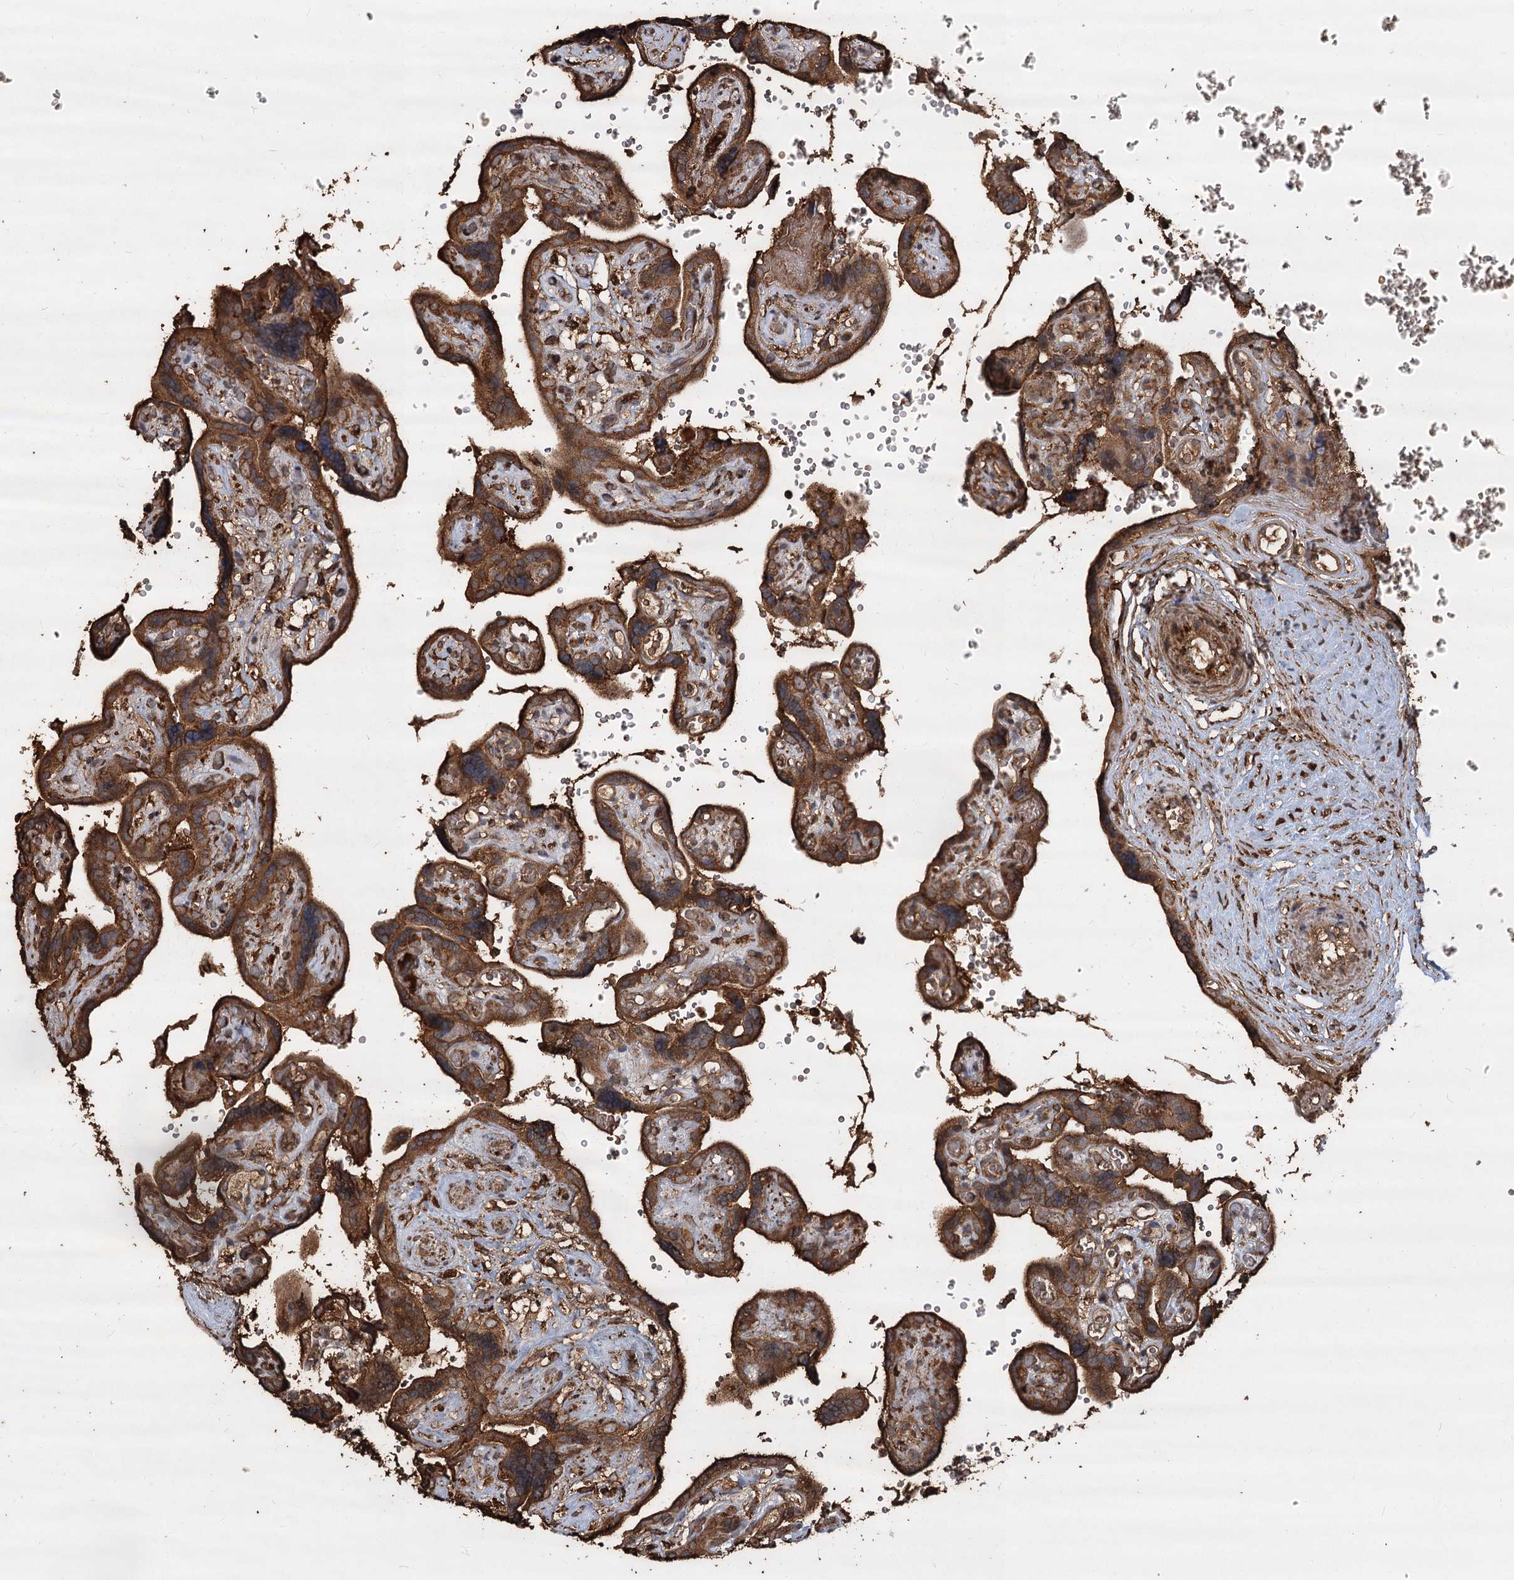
{"staining": {"intensity": "moderate", "quantity": ">75%", "location": "cytoplasmic/membranous"}, "tissue": "placenta", "cell_type": "Decidual cells", "image_type": "normal", "snomed": [{"axis": "morphology", "description": "Normal tissue, NOS"}, {"axis": "topography", "description": "Placenta"}], "caption": "IHC histopathology image of normal human placenta stained for a protein (brown), which displays medium levels of moderate cytoplasmic/membranous staining in approximately >75% of decidual cells.", "gene": "PIK3C2A", "patient": {"sex": "female", "age": 30}}